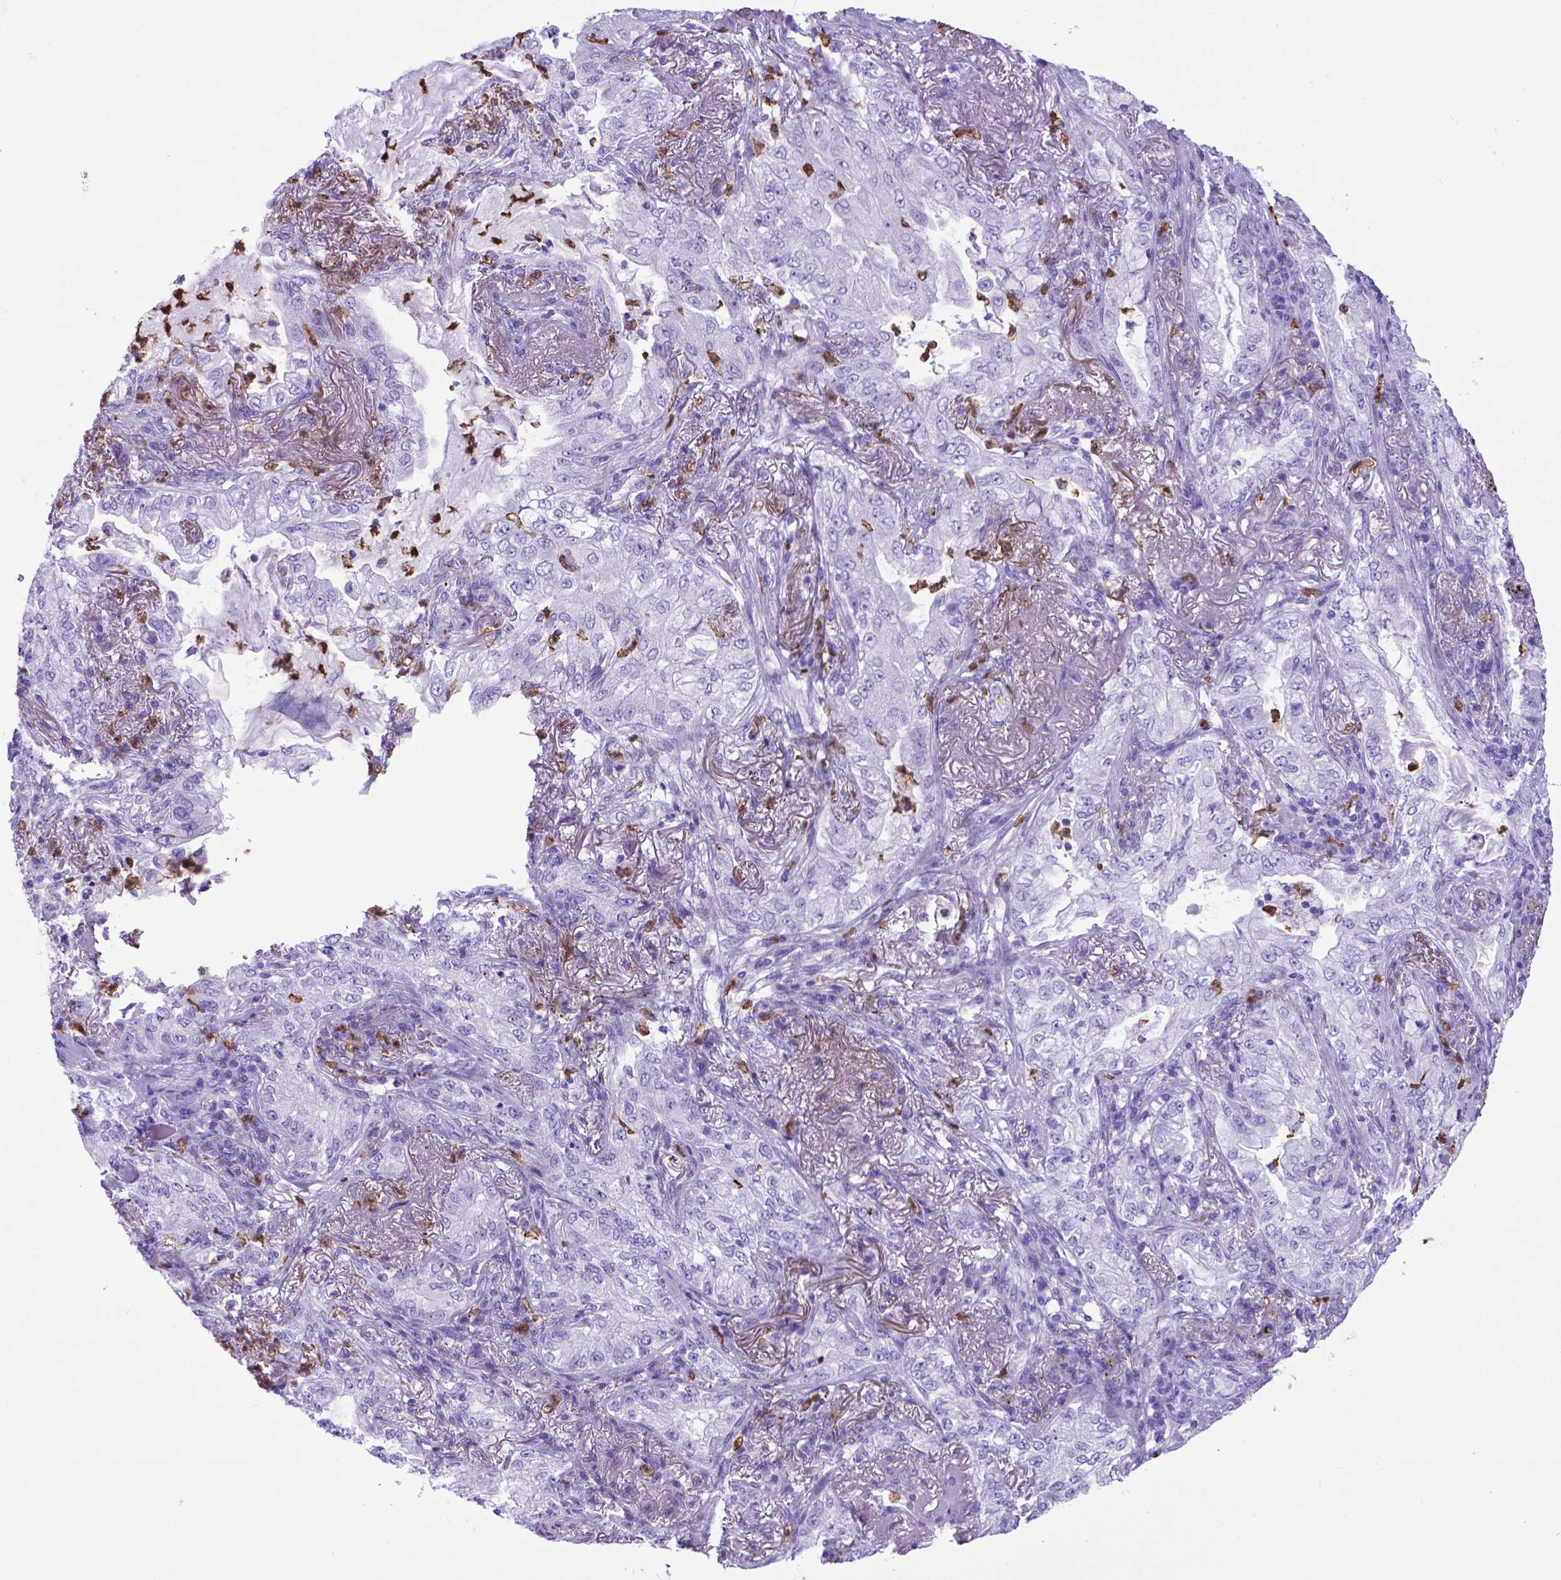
{"staining": {"intensity": "negative", "quantity": "none", "location": "none"}, "tissue": "lung cancer", "cell_type": "Tumor cells", "image_type": "cancer", "snomed": [{"axis": "morphology", "description": "Adenocarcinoma, NOS"}, {"axis": "topography", "description": "Lung"}], "caption": "Image shows no significant protein positivity in tumor cells of lung adenocarcinoma.", "gene": "LZTR1", "patient": {"sex": "female", "age": 73}}